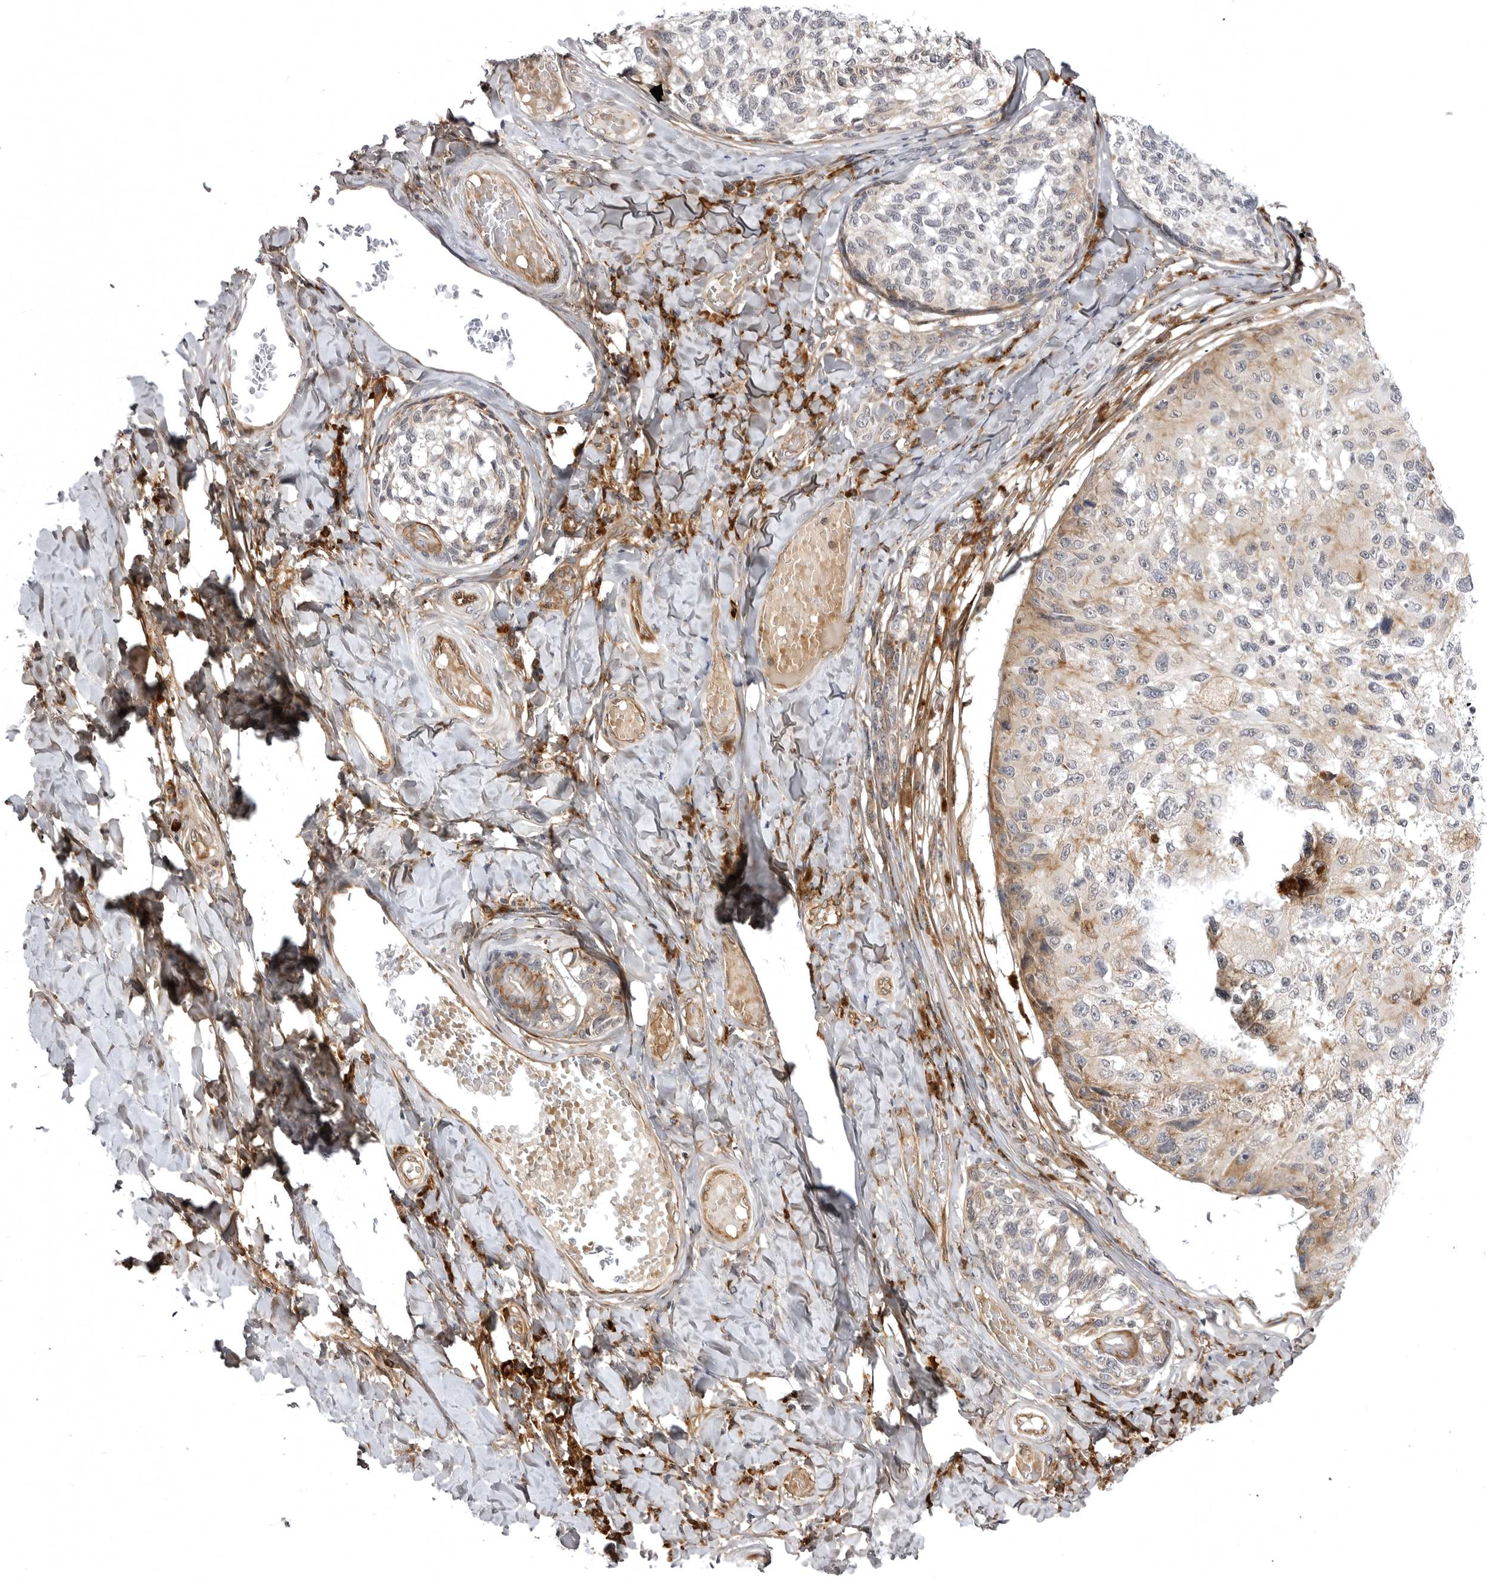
{"staining": {"intensity": "moderate", "quantity": "25%-75%", "location": "cytoplasmic/membranous"}, "tissue": "melanoma", "cell_type": "Tumor cells", "image_type": "cancer", "snomed": [{"axis": "morphology", "description": "Malignant melanoma, NOS"}, {"axis": "topography", "description": "Skin"}], "caption": "About 25%-75% of tumor cells in melanoma demonstrate moderate cytoplasmic/membranous protein staining as visualized by brown immunohistochemical staining.", "gene": "ARL5A", "patient": {"sex": "female", "age": 73}}